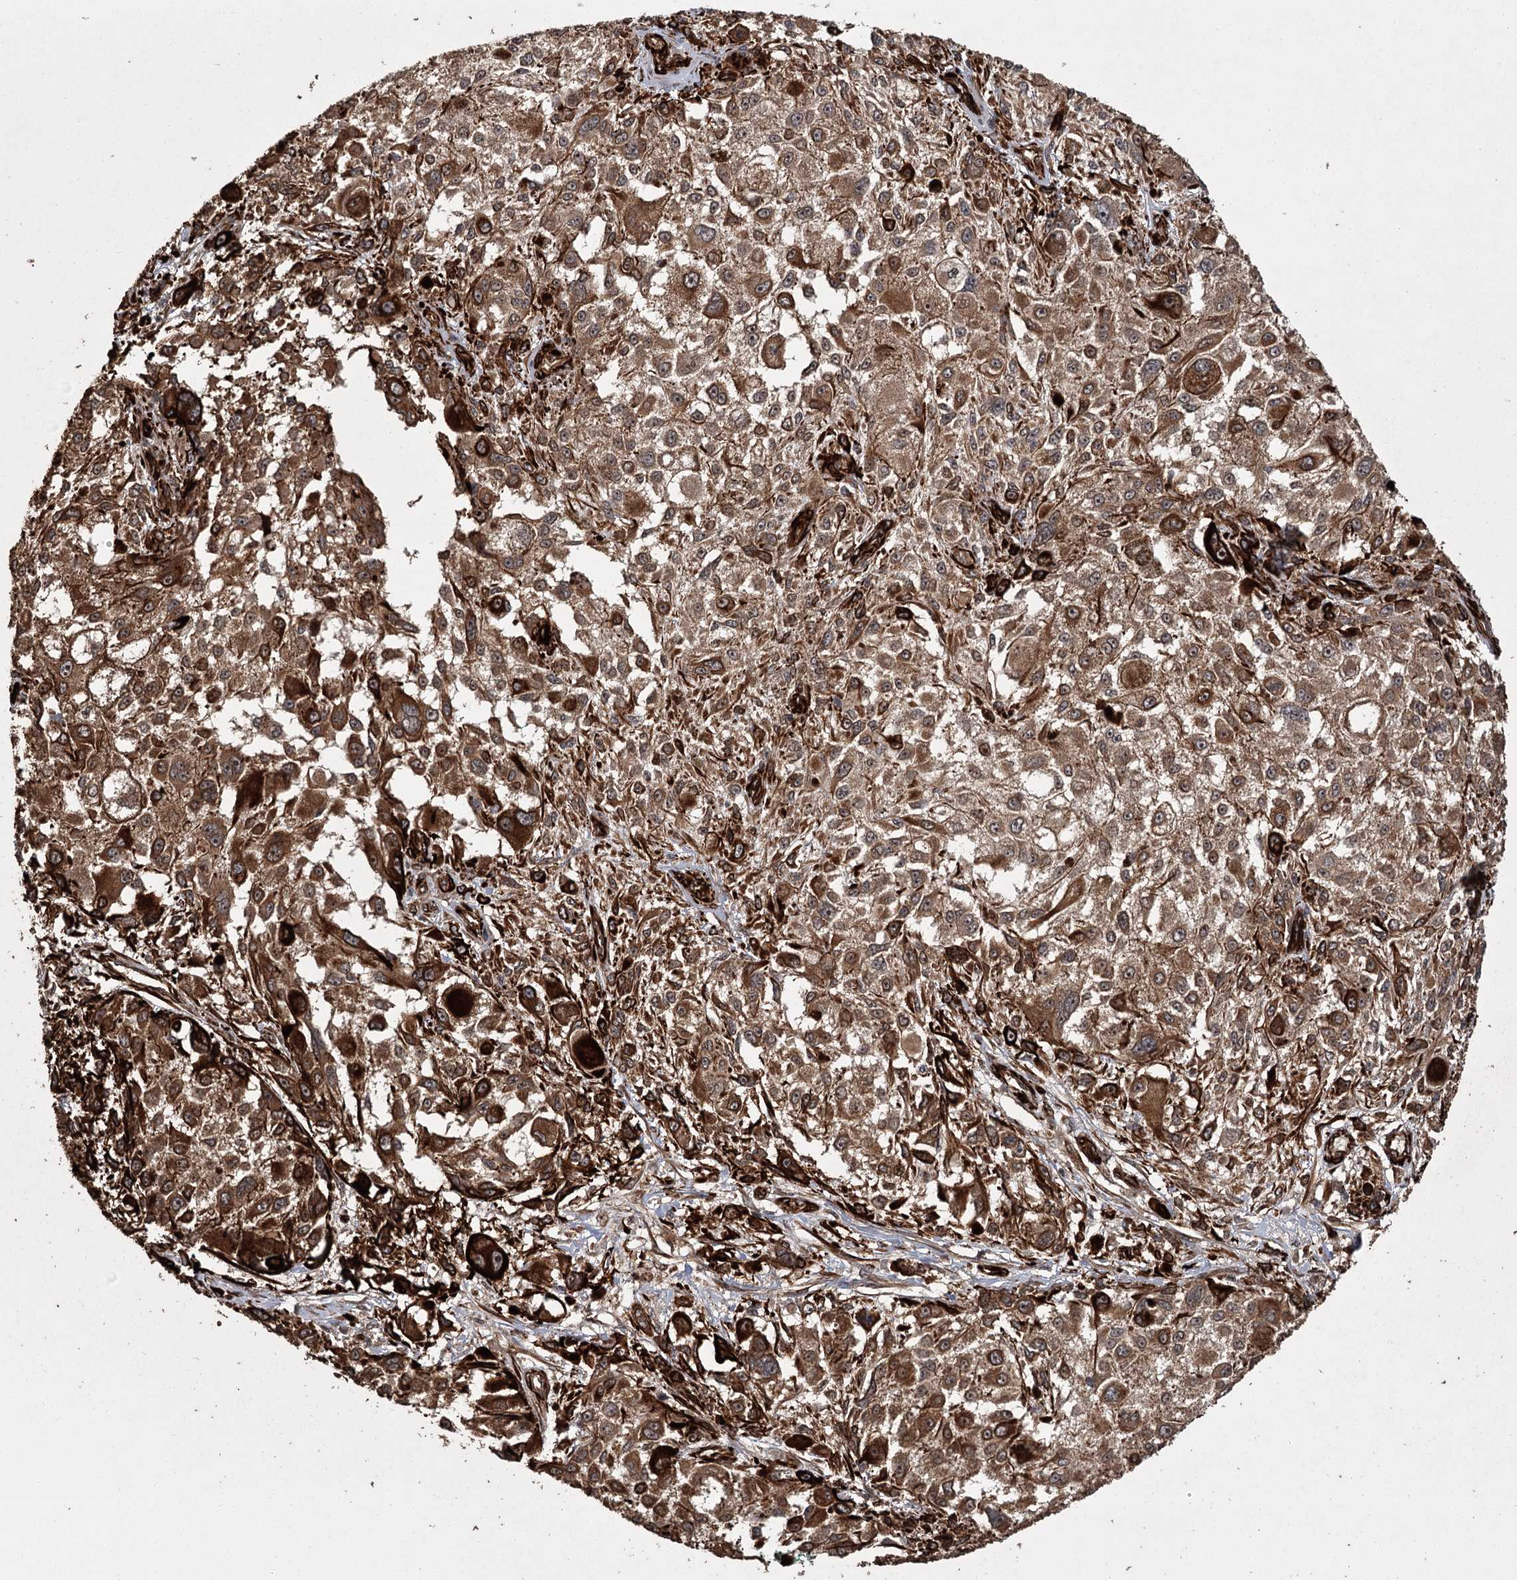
{"staining": {"intensity": "strong", "quantity": "25%-75%", "location": "cytoplasmic/membranous"}, "tissue": "melanoma", "cell_type": "Tumor cells", "image_type": "cancer", "snomed": [{"axis": "morphology", "description": "Necrosis, NOS"}, {"axis": "morphology", "description": "Malignant melanoma, NOS"}, {"axis": "topography", "description": "Skin"}], "caption": "Immunohistochemistry photomicrograph of neoplastic tissue: malignant melanoma stained using immunohistochemistry (IHC) exhibits high levels of strong protein expression localized specifically in the cytoplasmic/membranous of tumor cells, appearing as a cytoplasmic/membranous brown color.", "gene": "RPAP3", "patient": {"sex": "female", "age": 87}}